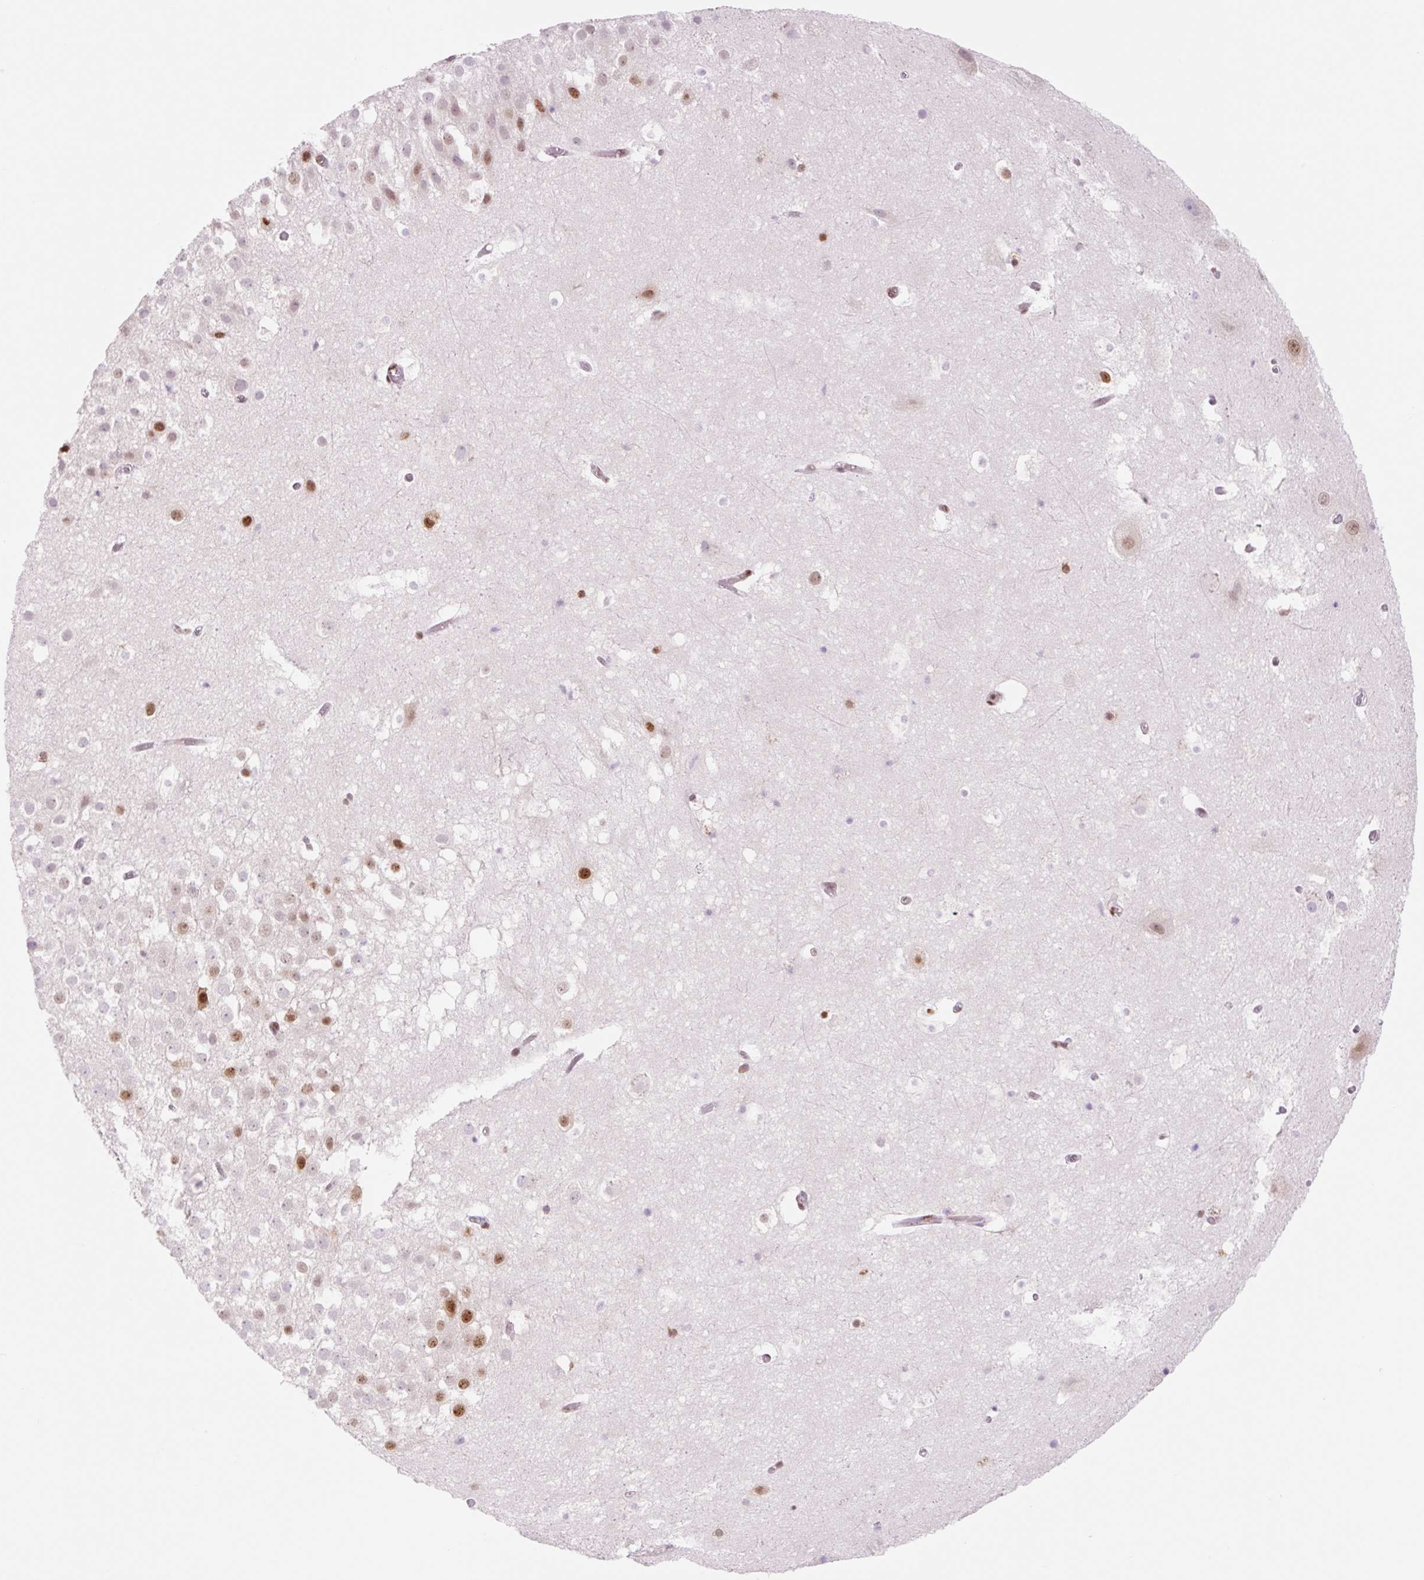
{"staining": {"intensity": "moderate", "quantity": "<25%", "location": "nuclear"}, "tissue": "hippocampus", "cell_type": "Glial cells", "image_type": "normal", "snomed": [{"axis": "morphology", "description": "Normal tissue, NOS"}, {"axis": "topography", "description": "Hippocampus"}], "caption": "Immunohistochemistry (IHC) of benign hippocampus reveals low levels of moderate nuclear staining in approximately <25% of glial cells. (DAB = brown stain, brightfield microscopy at high magnification).", "gene": "PRDM11", "patient": {"sex": "female", "age": 52}}